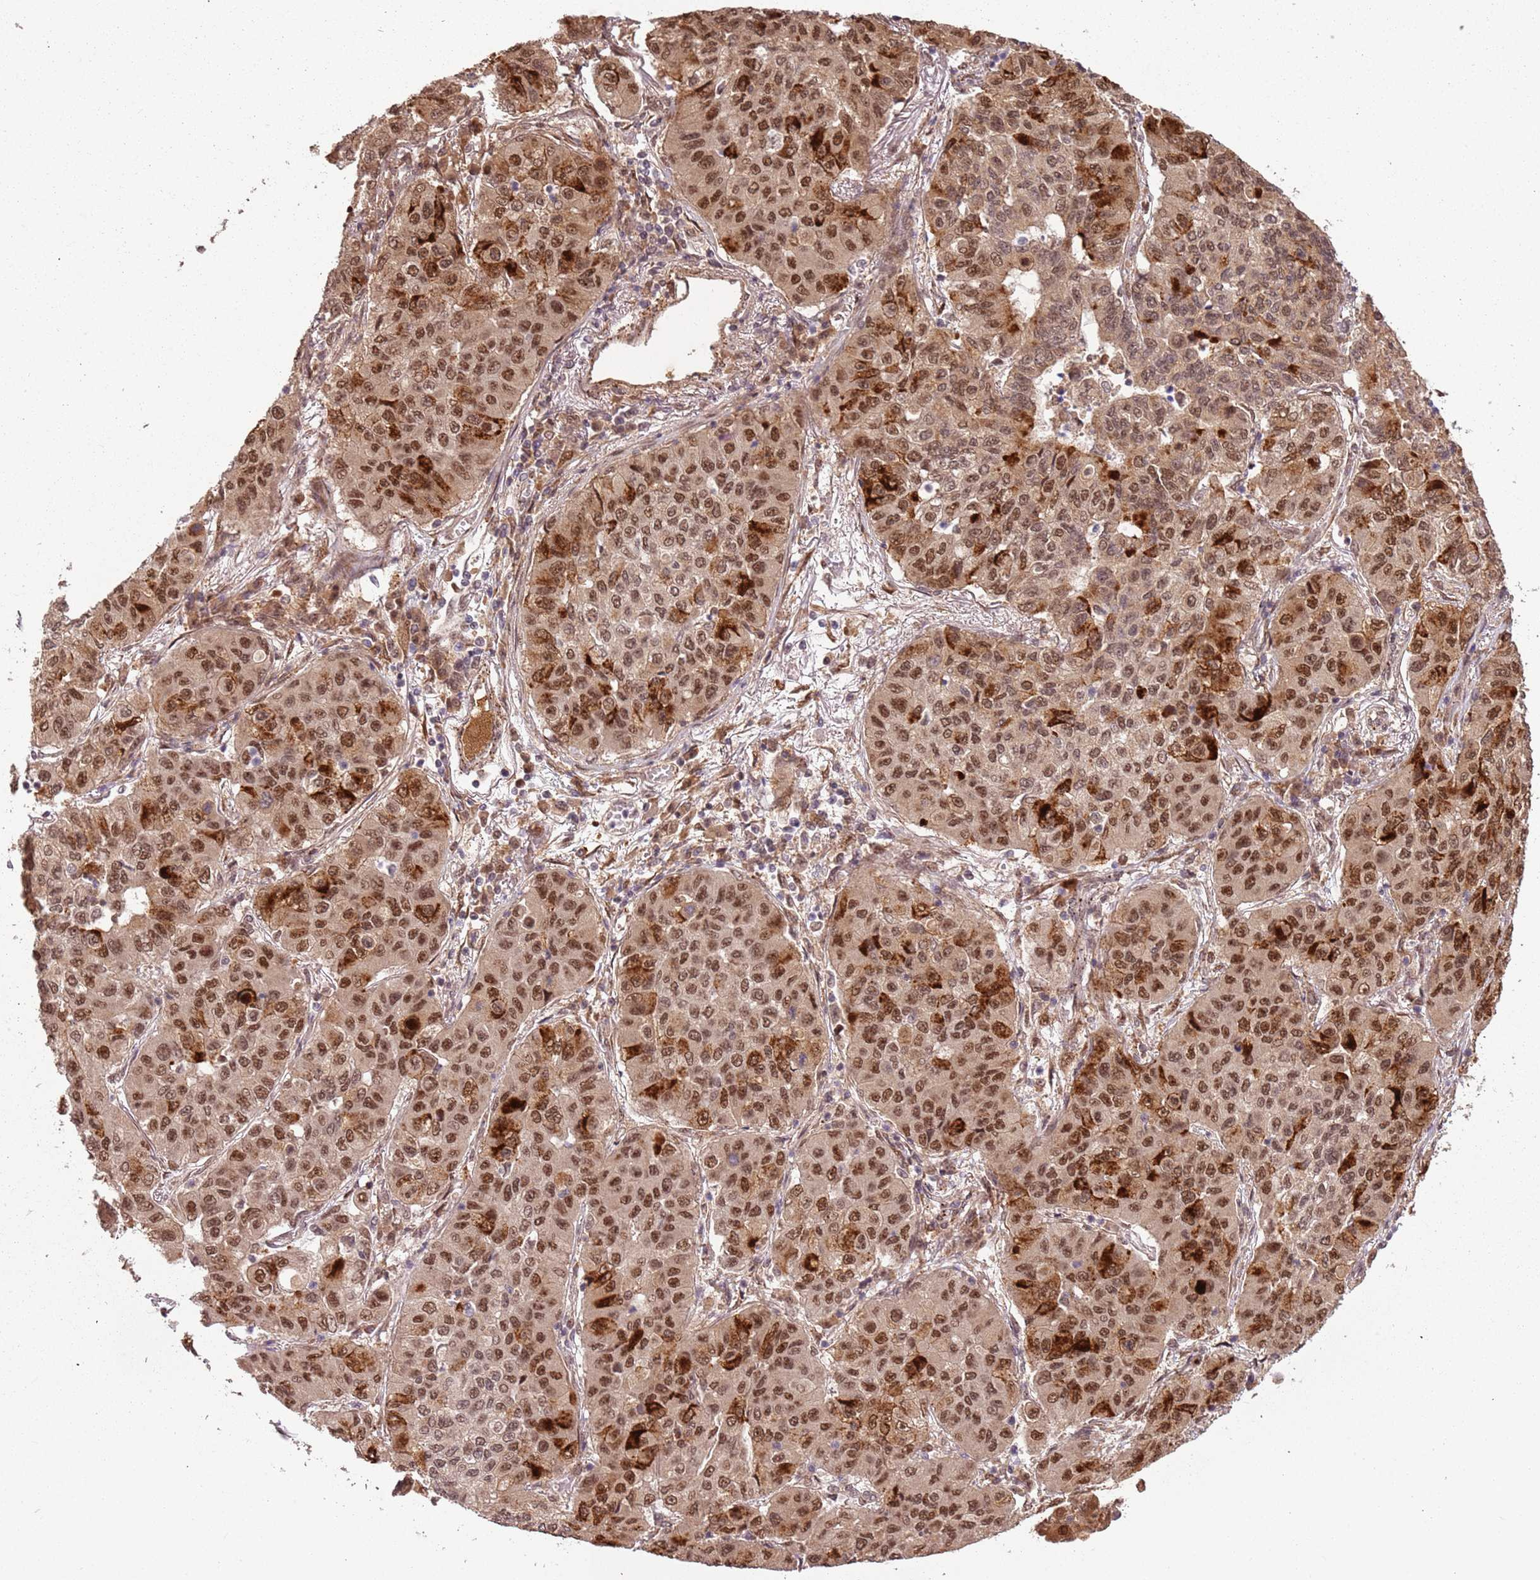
{"staining": {"intensity": "moderate", "quantity": ">75%", "location": "cytoplasmic/membranous,nuclear"}, "tissue": "lung cancer", "cell_type": "Tumor cells", "image_type": "cancer", "snomed": [{"axis": "morphology", "description": "Squamous cell carcinoma, NOS"}, {"axis": "topography", "description": "Lung"}], "caption": "Moderate cytoplasmic/membranous and nuclear protein expression is present in about >75% of tumor cells in squamous cell carcinoma (lung).", "gene": "POLR3H", "patient": {"sex": "male", "age": 74}}